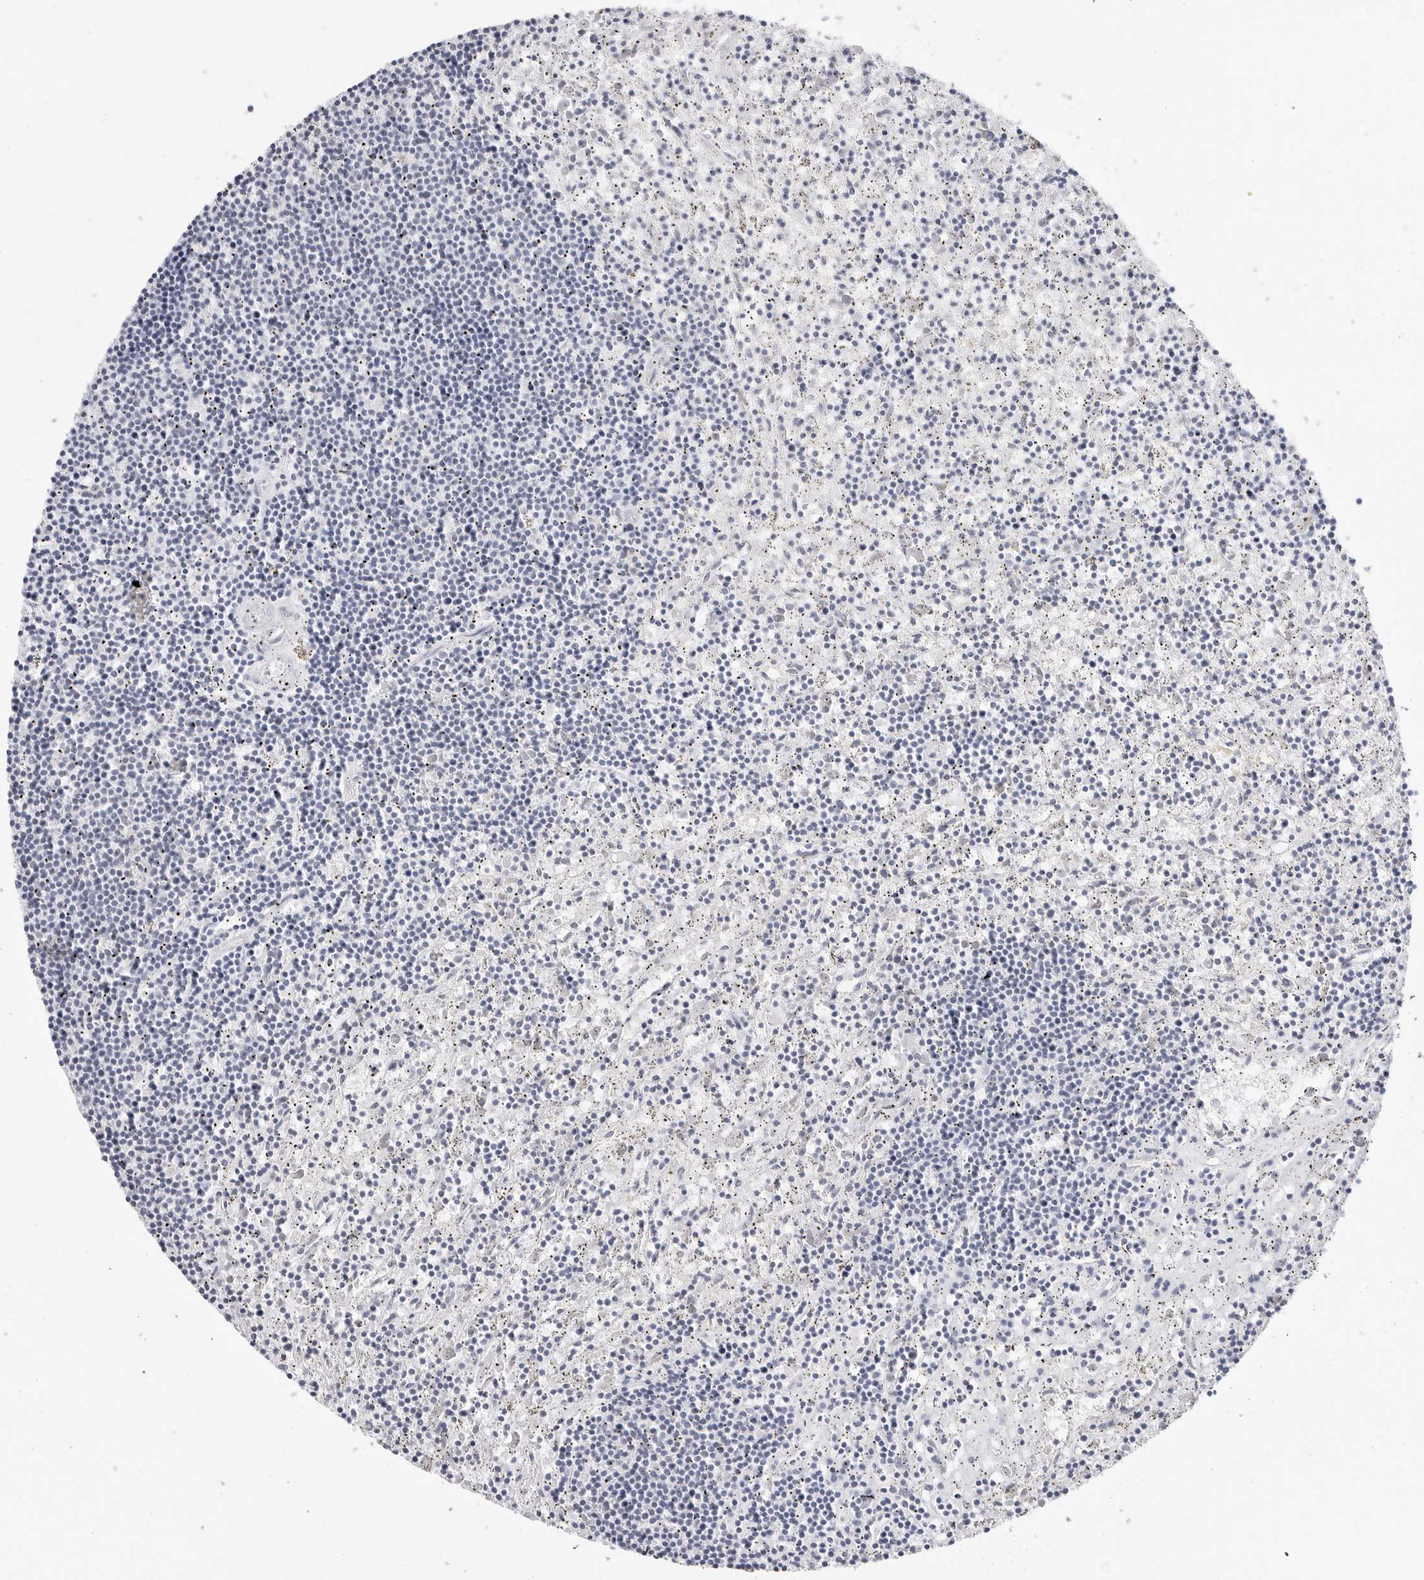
{"staining": {"intensity": "negative", "quantity": "none", "location": "none"}, "tissue": "lymphoma", "cell_type": "Tumor cells", "image_type": "cancer", "snomed": [{"axis": "morphology", "description": "Malignant lymphoma, non-Hodgkin's type, Low grade"}, {"axis": "topography", "description": "Spleen"}], "caption": "A micrograph of lymphoma stained for a protein shows no brown staining in tumor cells. The staining was performed using DAB to visualize the protein expression in brown, while the nuclei were stained in blue with hematoxylin (Magnification: 20x).", "gene": "HMGCS2", "patient": {"sex": "male", "age": 76}}